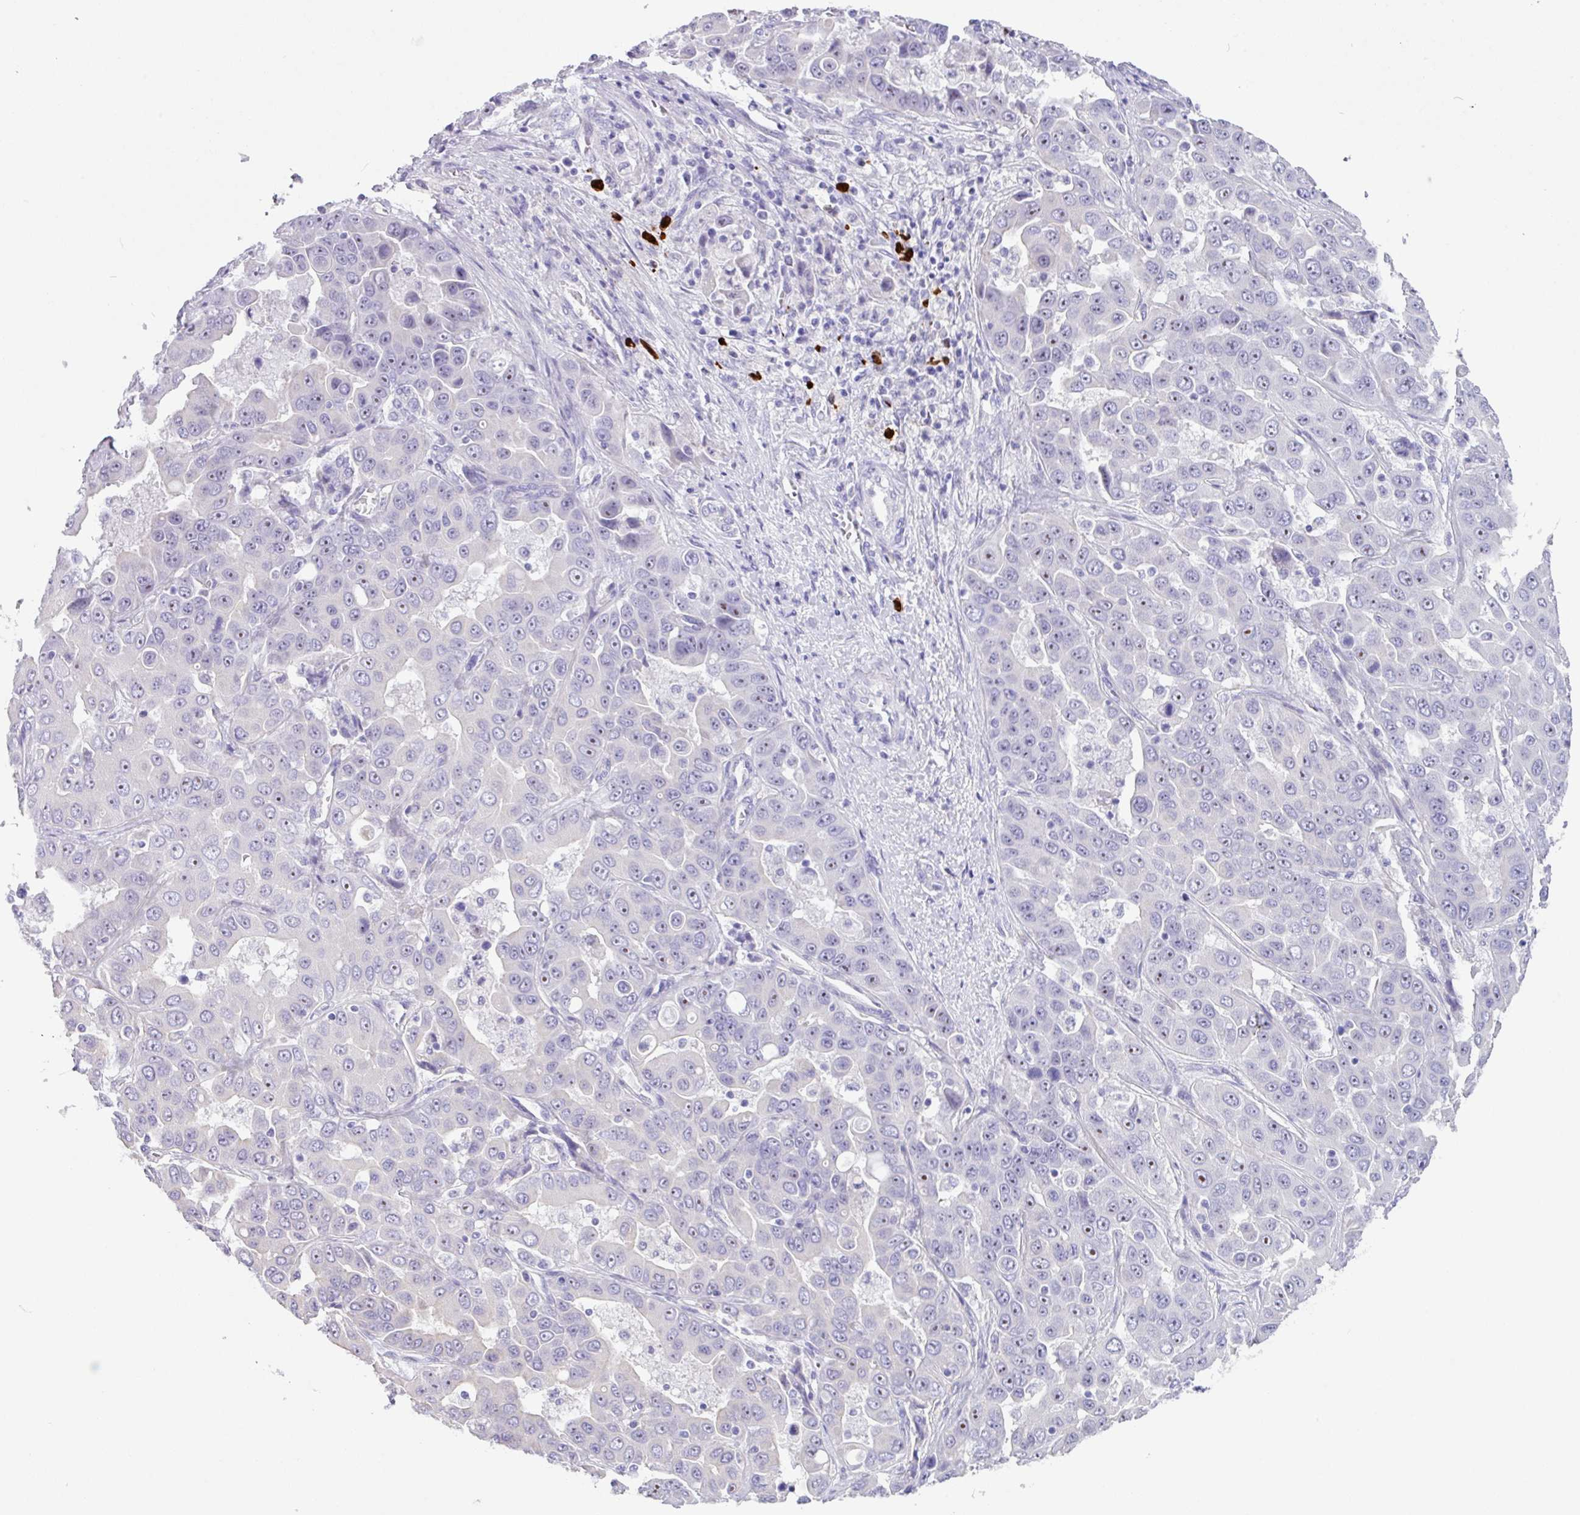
{"staining": {"intensity": "negative", "quantity": "none", "location": "none"}, "tissue": "liver cancer", "cell_type": "Tumor cells", "image_type": "cancer", "snomed": [{"axis": "morphology", "description": "Cholangiocarcinoma"}, {"axis": "topography", "description": "Liver"}], "caption": "This is a image of immunohistochemistry (IHC) staining of liver cancer (cholangiocarcinoma), which shows no expression in tumor cells.", "gene": "MRM2", "patient": {"sex": "female", "age": 52}}